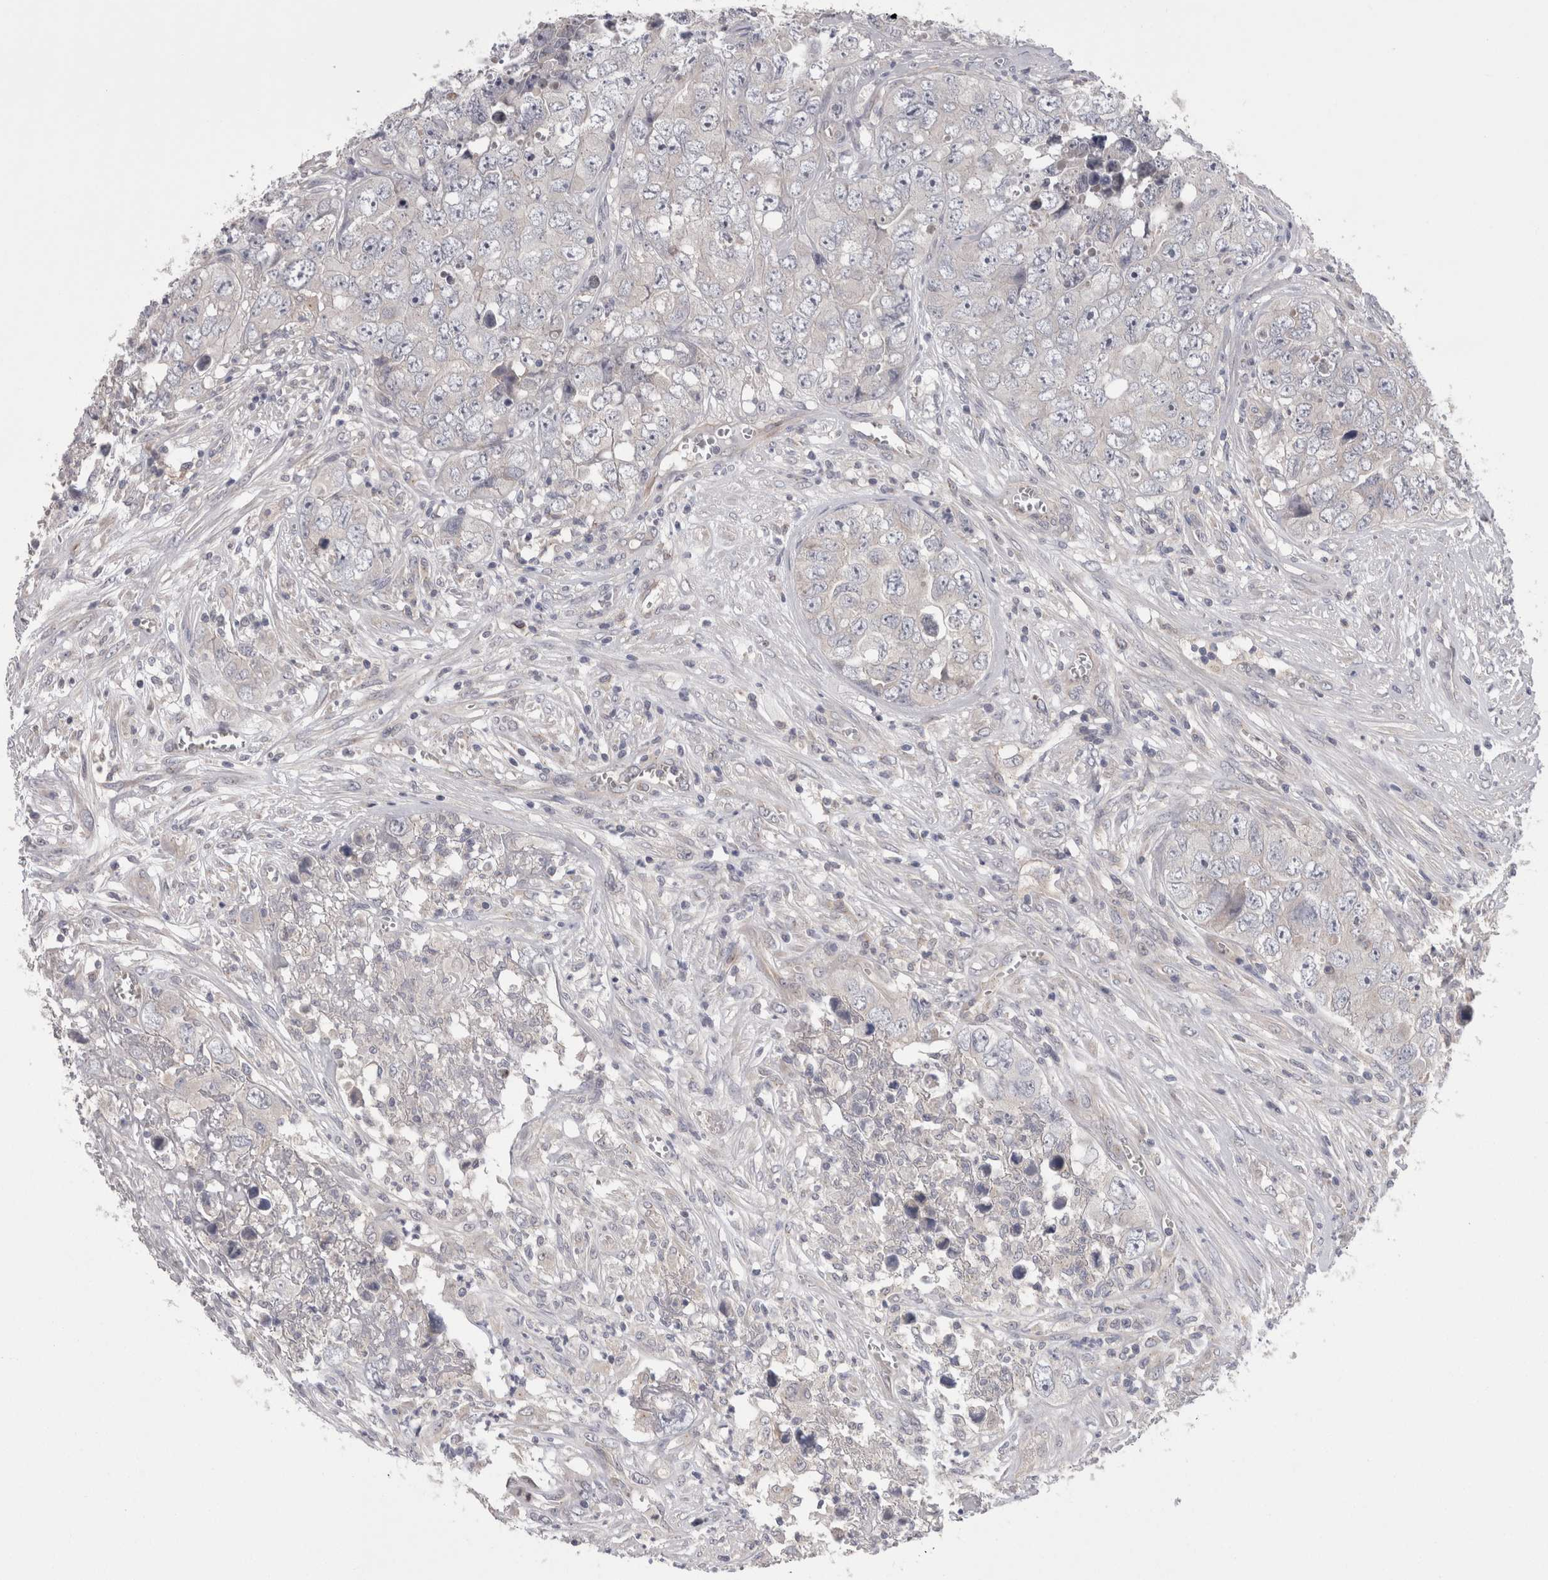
{"staining": {"intensity": "negative", "quantity": "none", "location": "none"}, "tissue": "testis cancer", "cell_type": "Tumor cells", "image_type": "cancer", "snomed": [{"axis": "morphology", "description": "Seminoma, NOS"}, {"axis": "morphology", "description": "Carcinoma, Embryonal, NOS"}, {"axis": "topography", "description": "Testis"}], "caption": "Immunohistochemistry (IHC) image of human seminoma (testis) stained for a protein (brown), which reveals no expression in tumor cells.", "gene": "DCTN6", "patient": {"sex": "male", "age": 43}}